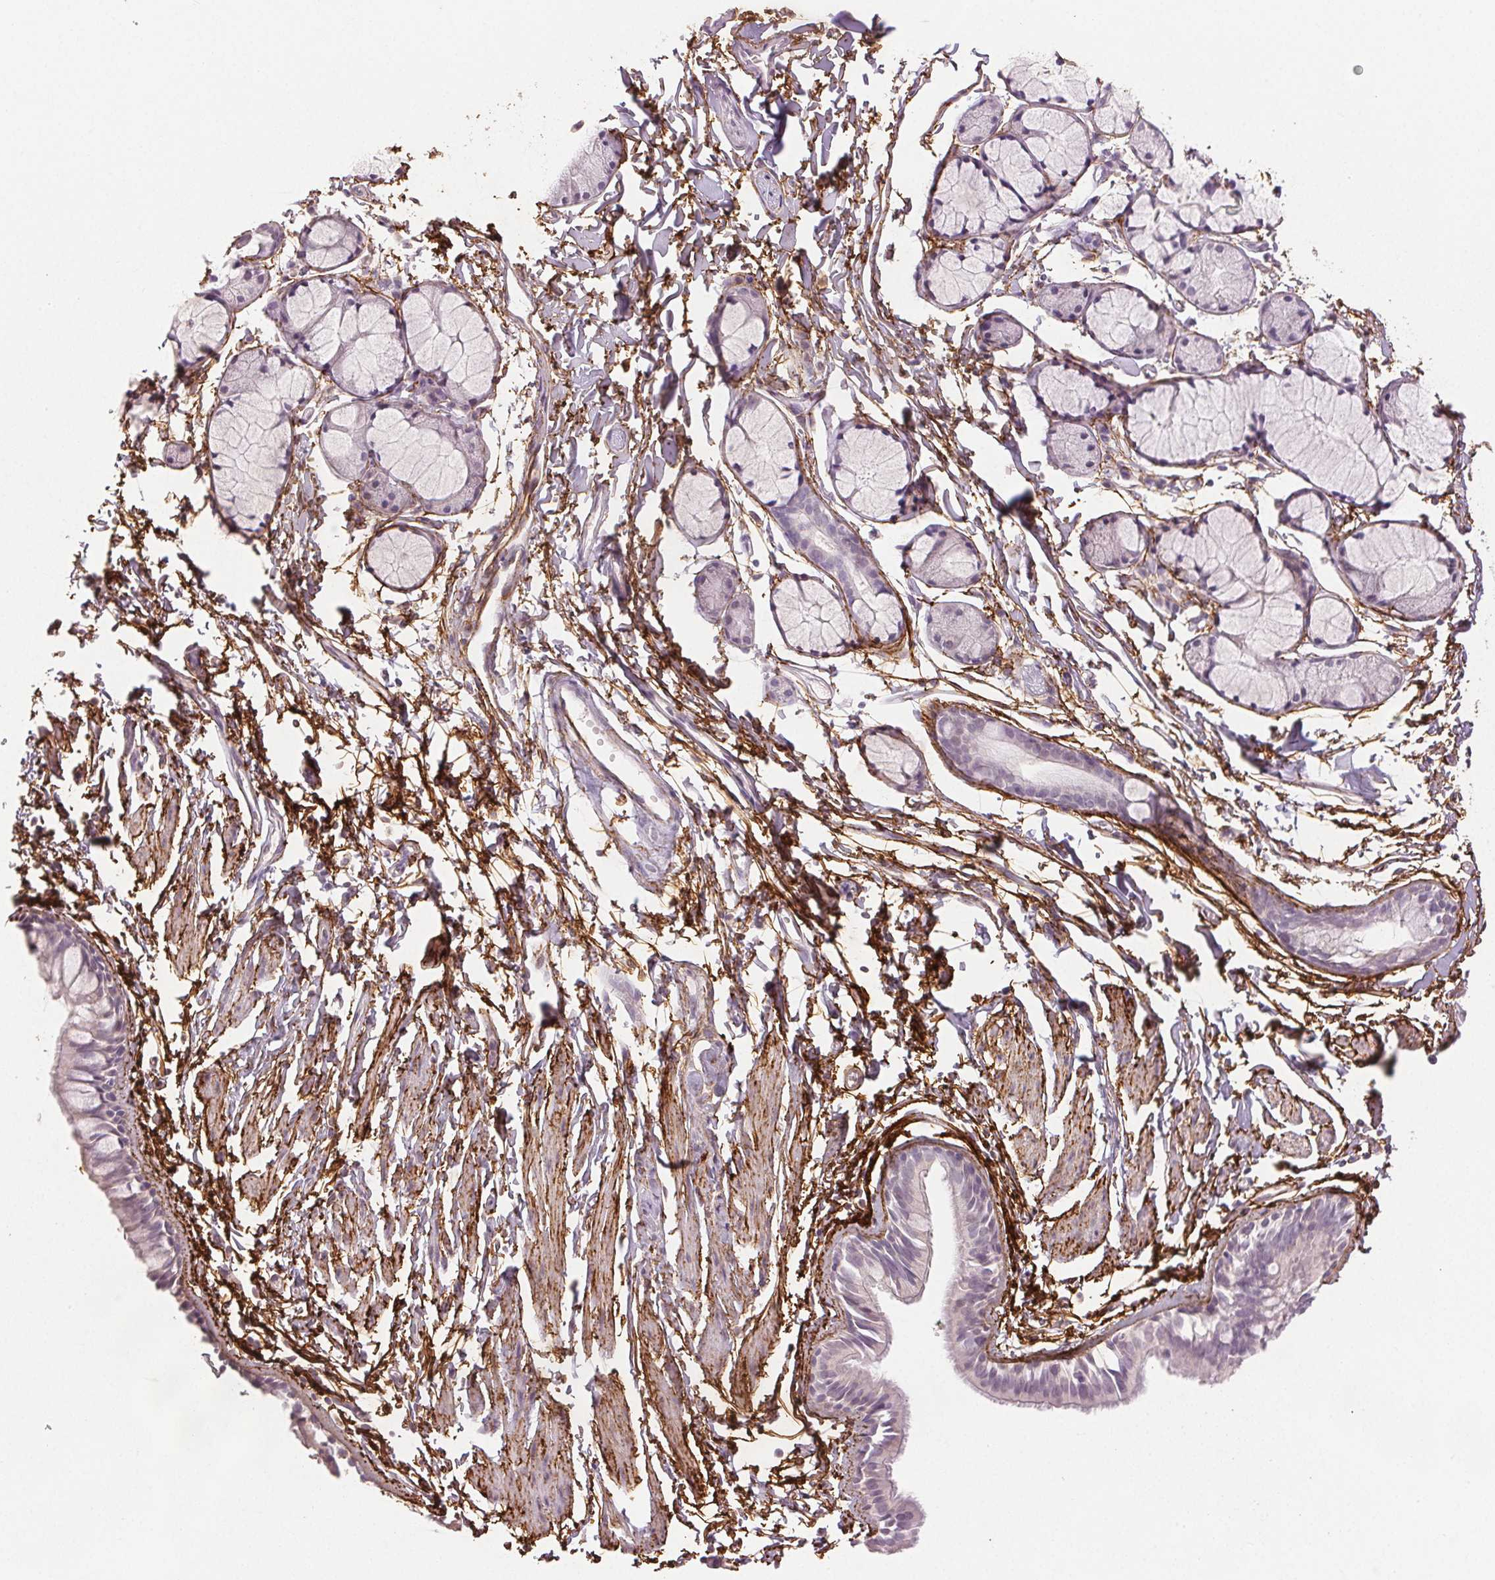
{"staining": {"intensity": "negative", "quantity": "none", "location": "none"}, "tissue": "bronchus", "cell_type": "Respiratory epithelial cells", "image_type": "normal", "snomed": [{"axis": "morphology", "description": "Normal tissue, NOS"}, {"axis": "topography", "description": "Cartilage tissue"}, {"axis": "topography", "description": "Bronchus"}], "caption": "Immunohistochemistry micrograph of benign bronchus: bronchus stained with DAB (3,3'-diaminobenzidine) displays no significant protein positivity in respiratory epithelial cells. Nuclei are stained in blue.", "gene": "FBN1", "patient": {"sex": "female", "age": 59}}